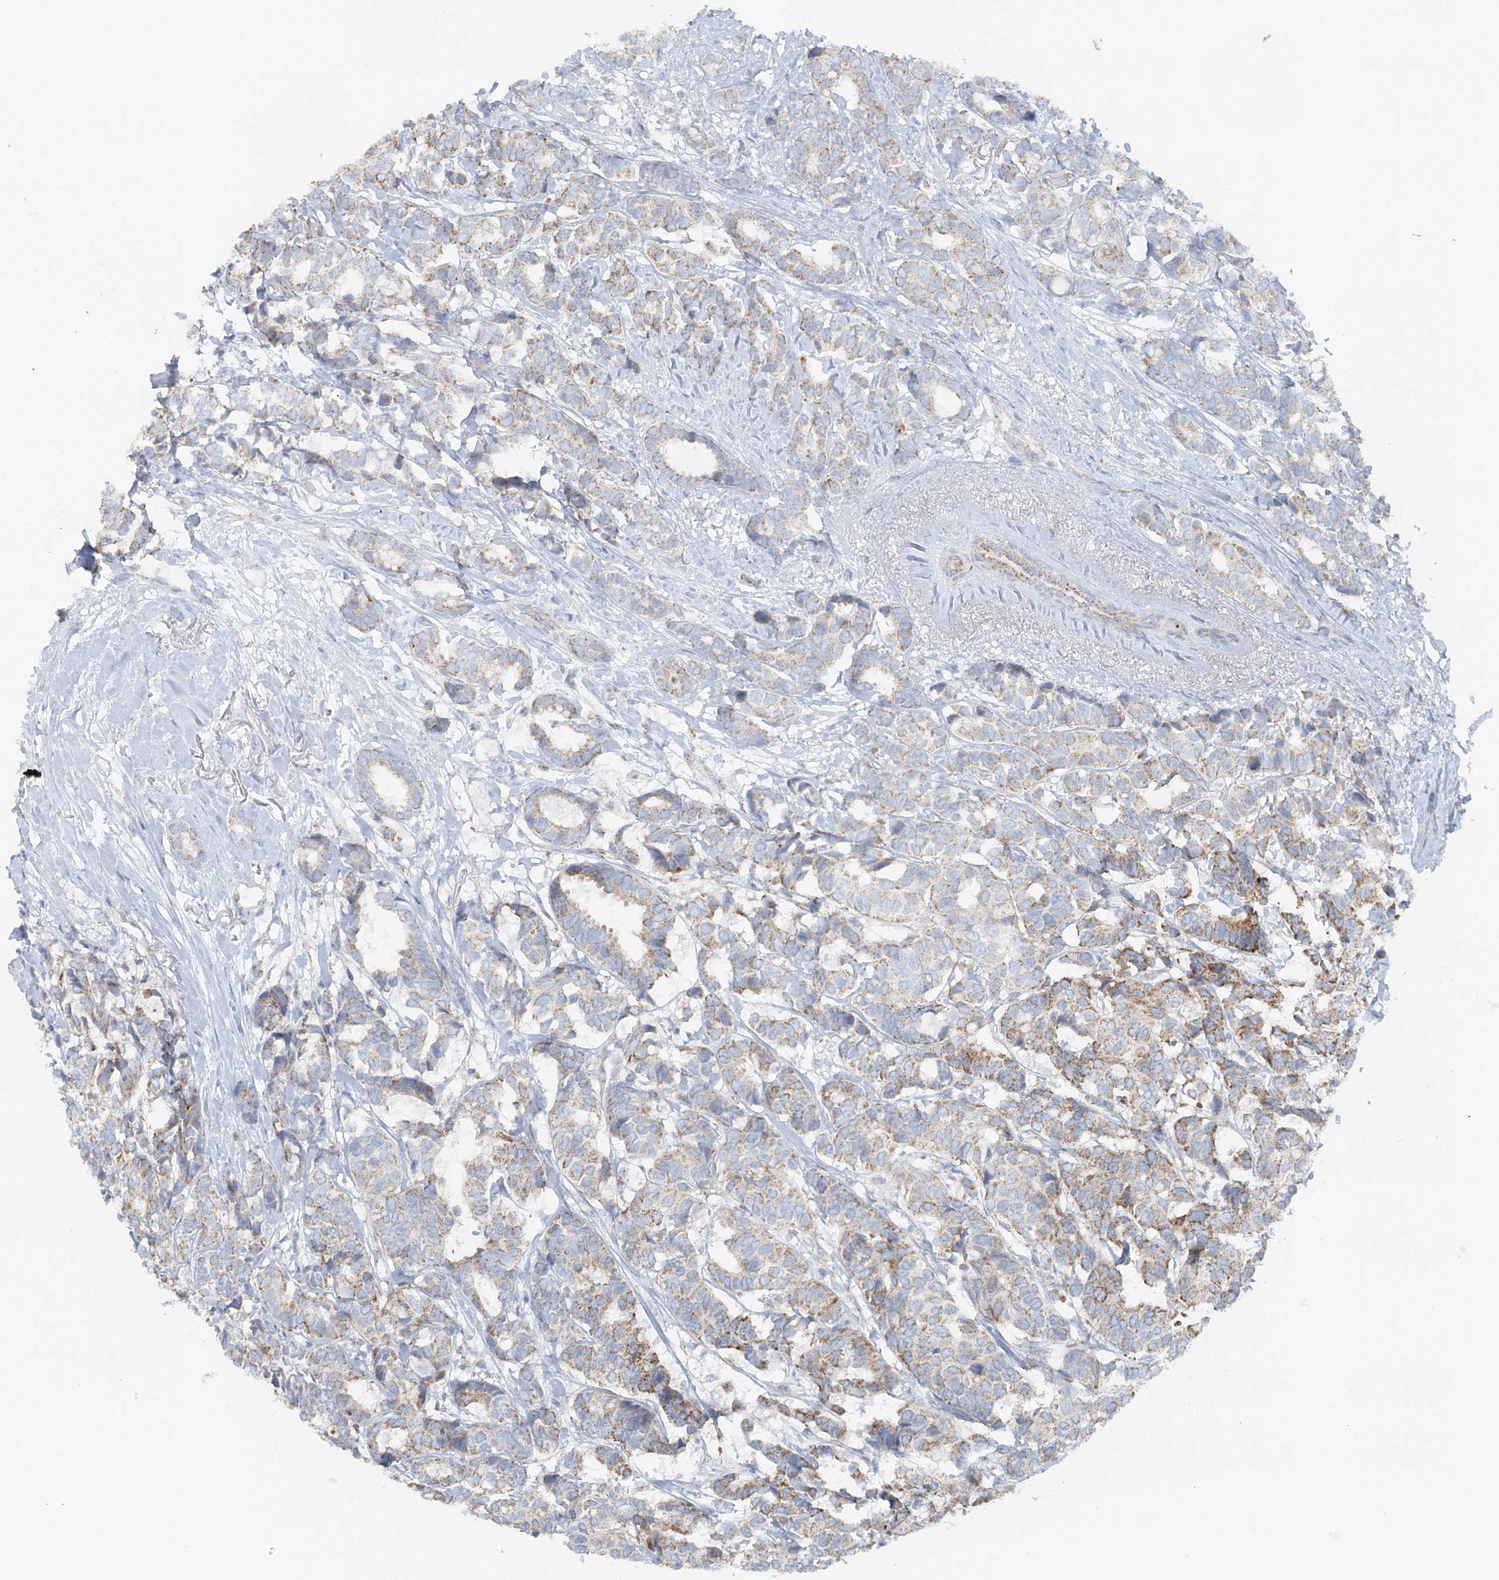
{"staining": {"intensity": "moderate", "quantity": "25%-75%", "location": "cytoplasmic/membranous"}, "tissue": "breast cancer", "cell_type": "Tumor cells", "image_type": "cancer", "snomed": [{"axis": "morphology", "description": "Duct carcinoma"}, {"axis": "topography", "description": "Breast"}], "caption": "The image exhibits a brown stain indicating the presence of a protein in the cytoplasmic/membranous of tumor cells in breast cancer.", "gene": "PCCB", "patient": {"sex": "female", "age": 87}}